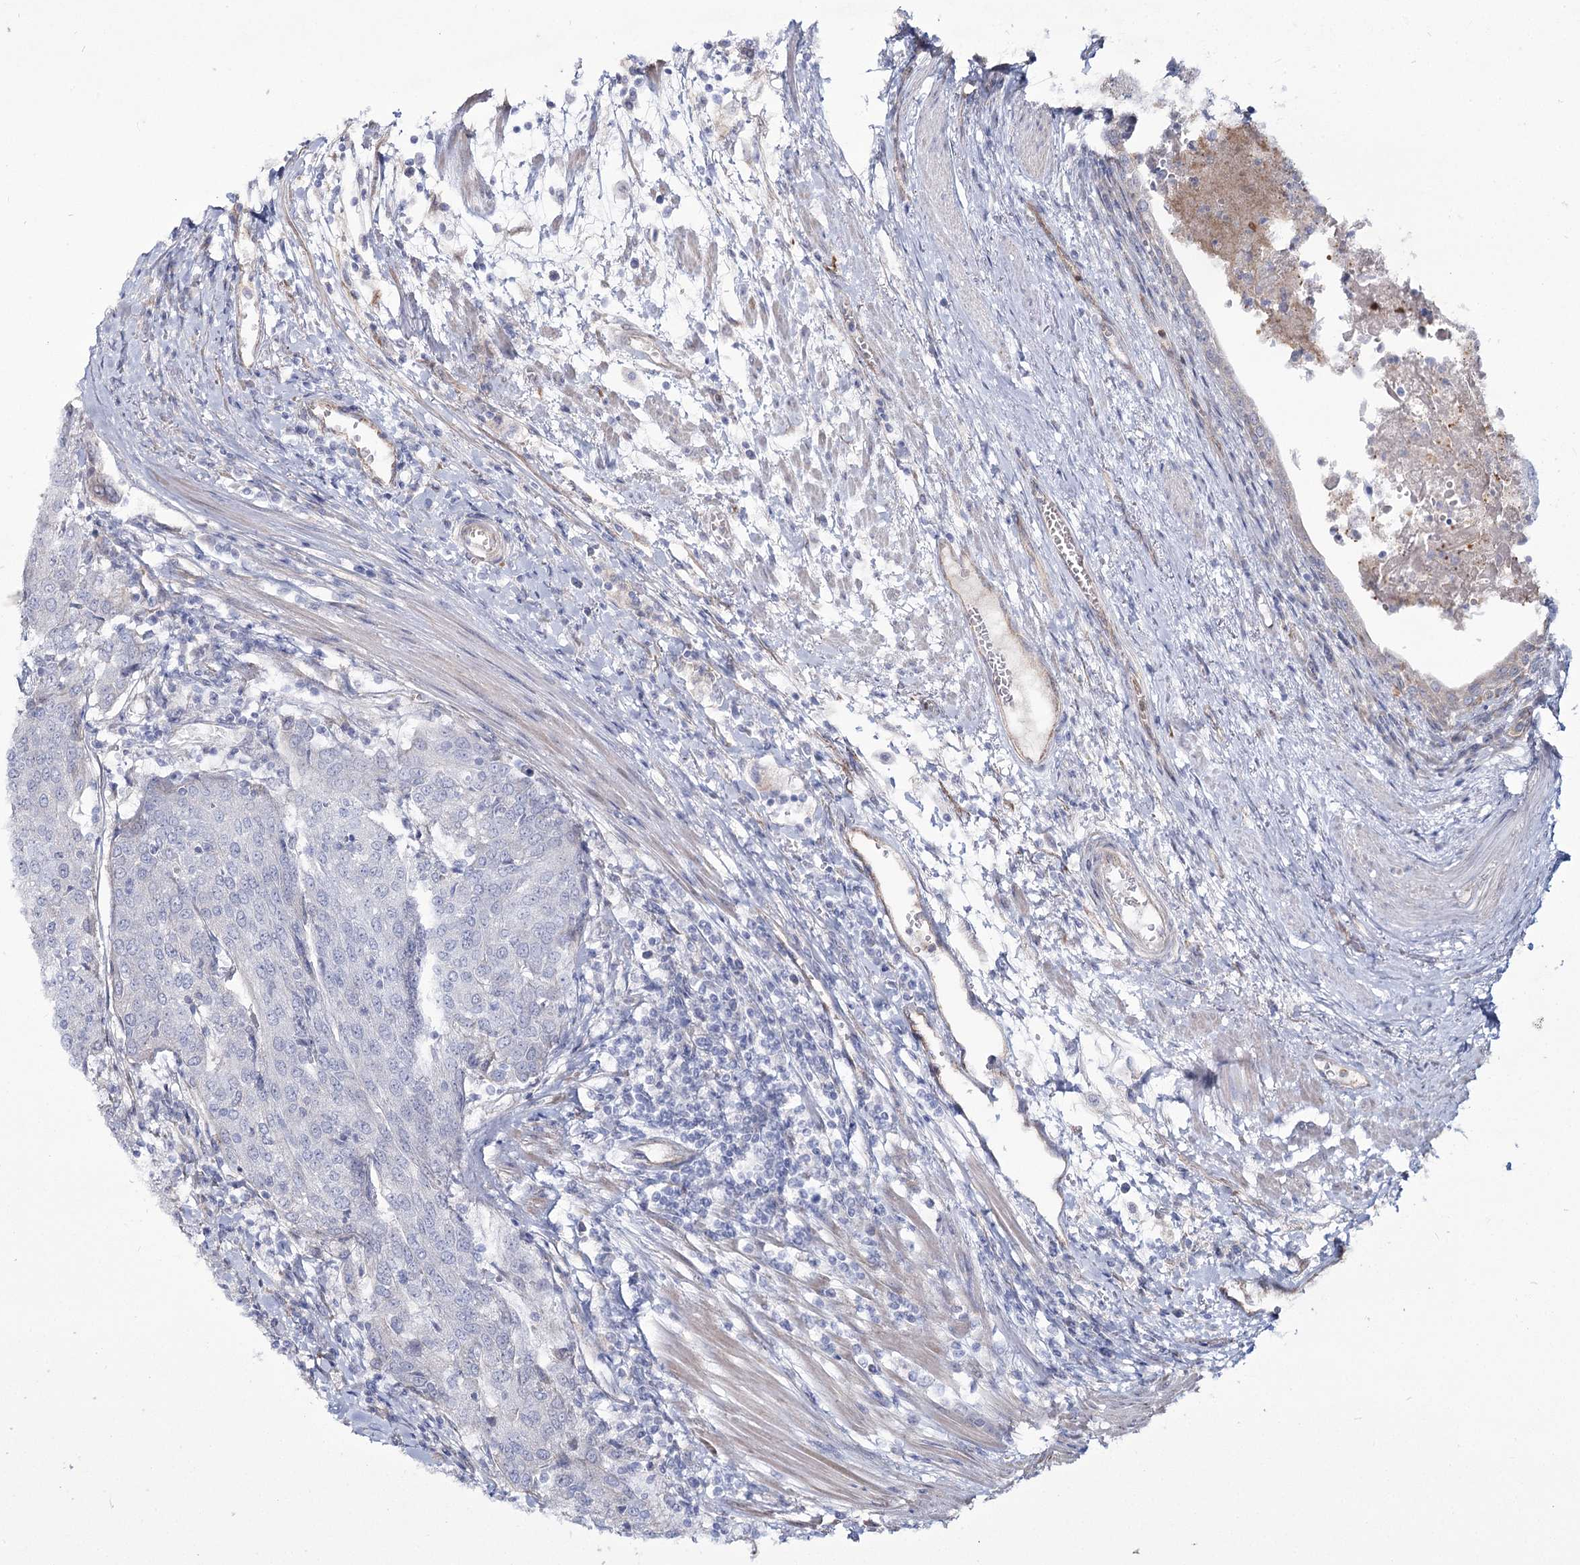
{"staining": {"intensity": "negative", "quantity": "none", "location": "none"}, "tissue": "urothelial cancer", "cell_type": "Tumor cells", "image_type": "cancer", "snomed": [{"axis": "morphology", "description": "Urothelial carcinoma, High grade"}, {"axis": "topography", "description": "Urinary bladder"}], "caption": "This is an immunohistochemistry (IHC) image of urothelial cancer. There is no expression in tumor cells.", "gene": "ME3", "patient": {"sex": "female", "age": 85}}